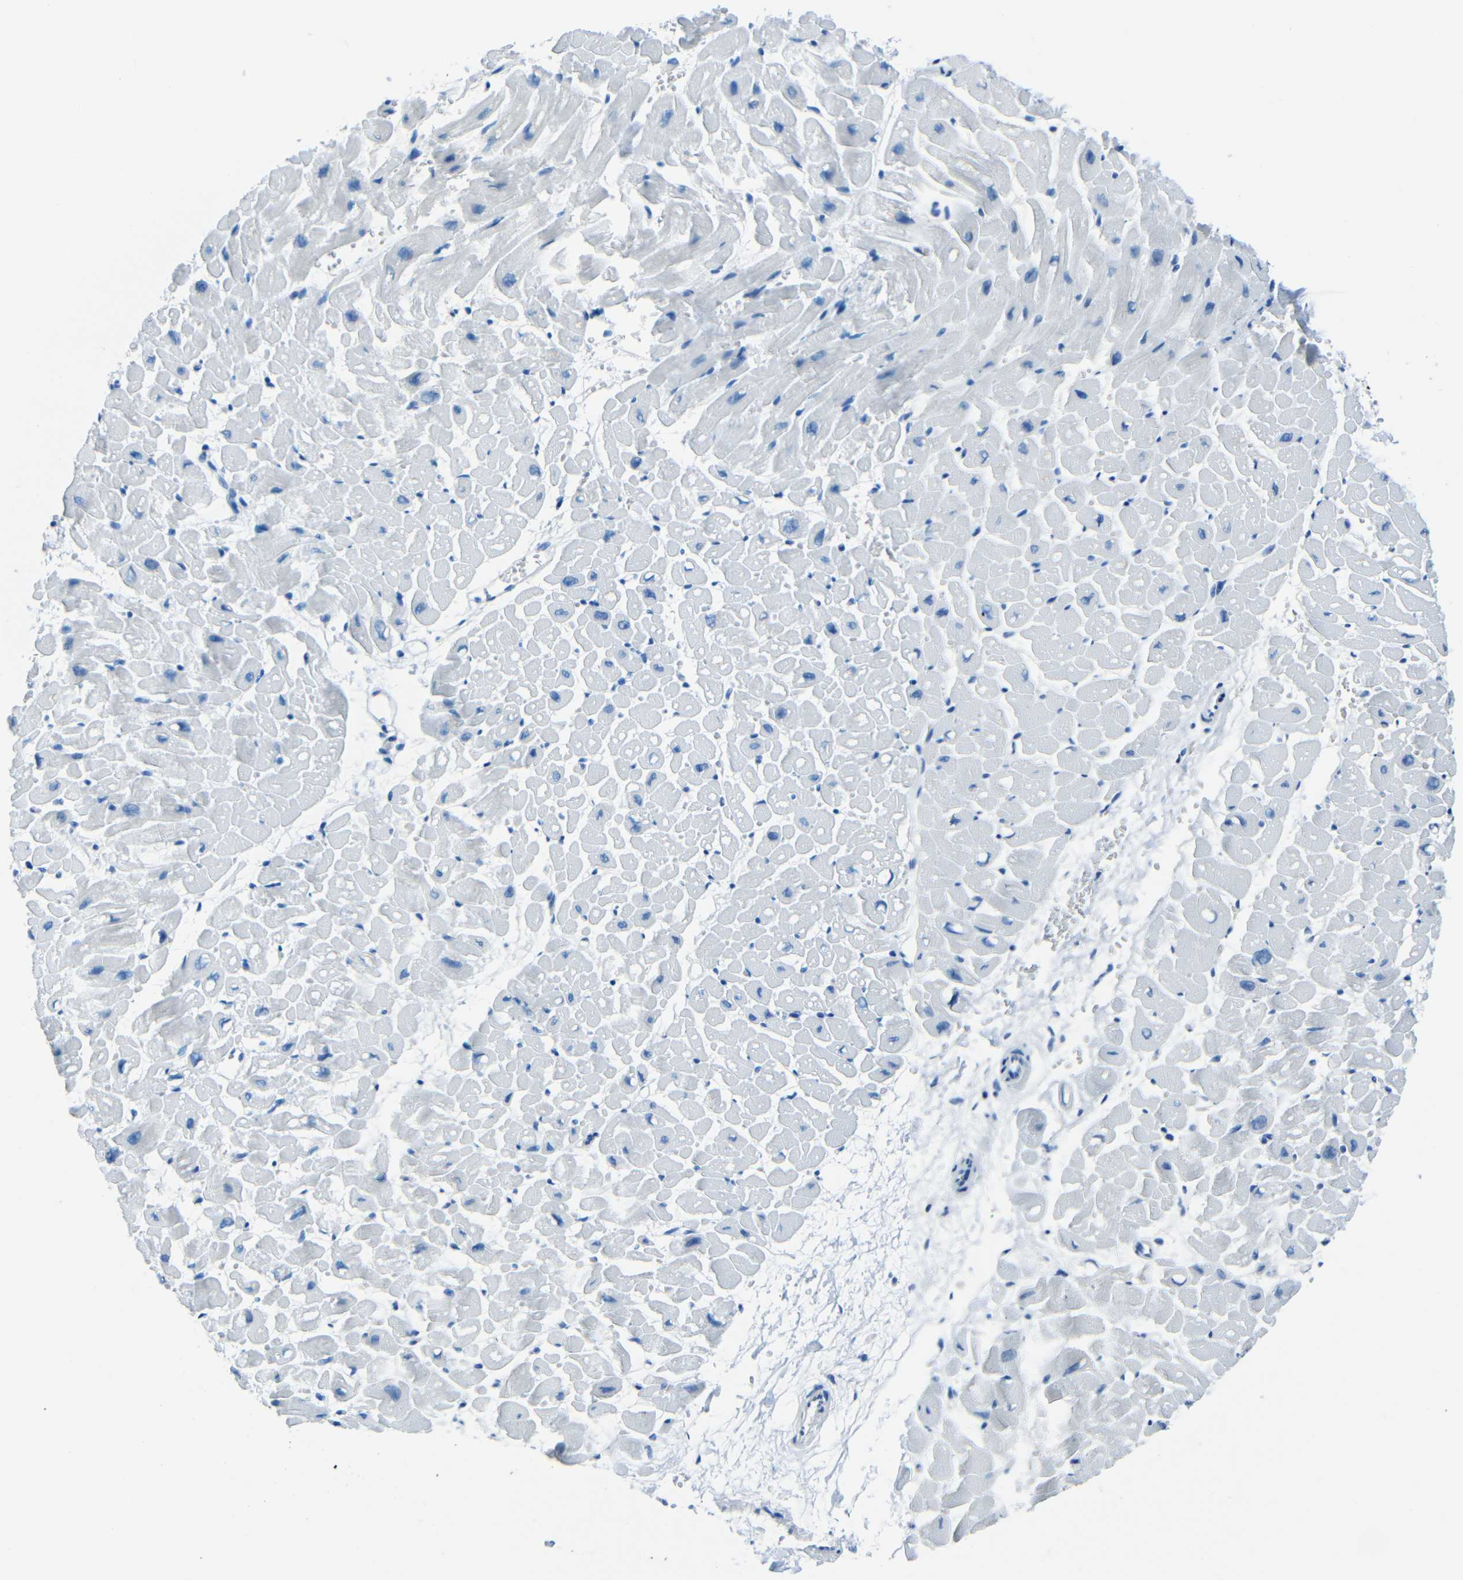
{"staining": {"intensity": "negative", "quantity": "none", "location": "none"}, "tissue": "heart muscle", "cell_type": "Cardiomyocytes", "image_type": "normal", "snomed": [{"axis": "morphology", "description": "Normal tissue, NOS"}, {"axis": "topography", "description": "Heart"}], "caption": "An immunohistochemistry image of normal heart muscle is shown. There is no staining in cardiomyocytes of heart muscle.", "gene": "FBN2", "patient": {"sex": "male", "age": 45}}